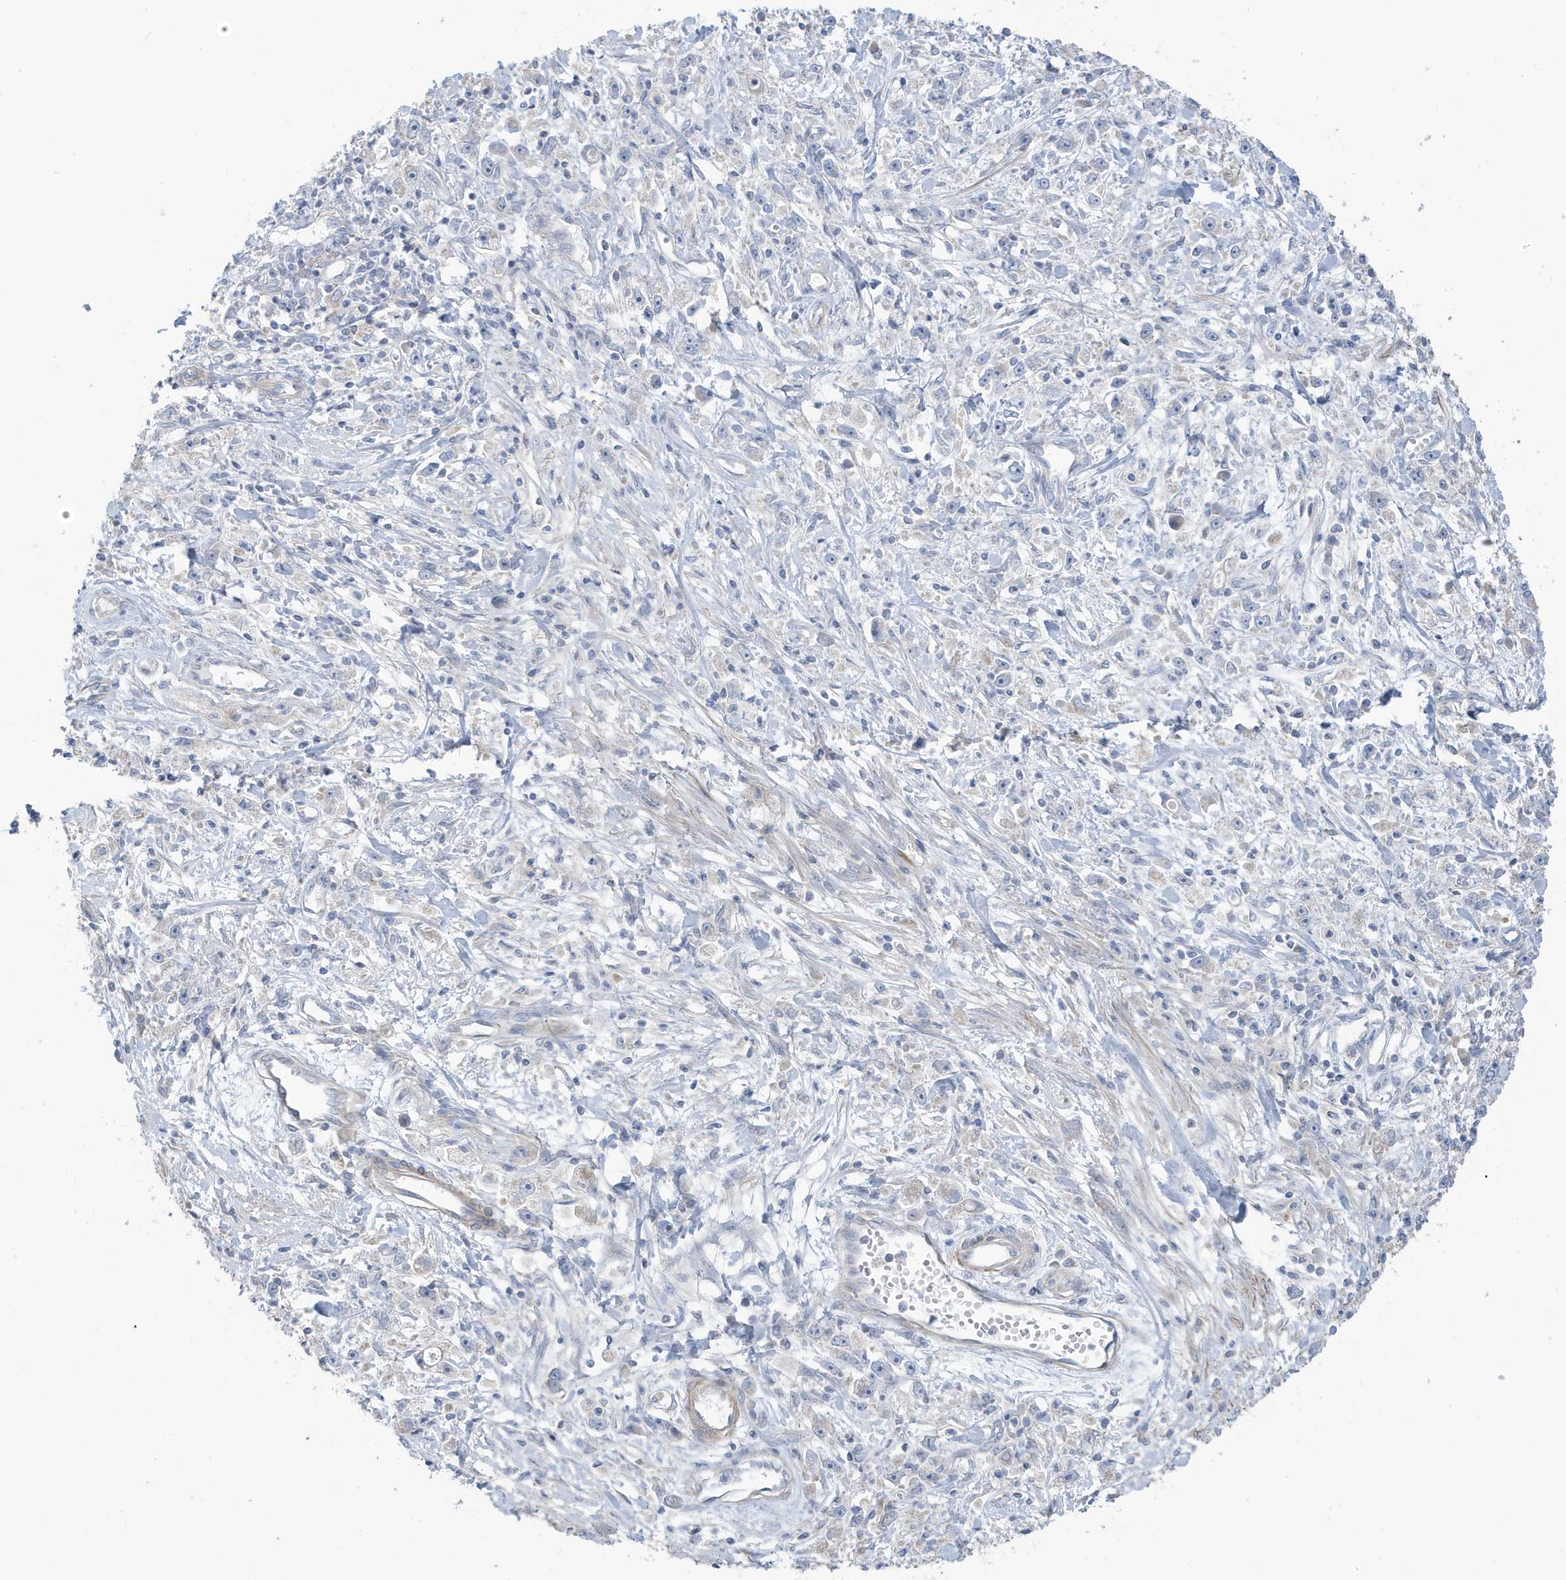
{"staining": {"intensity": "negative", "quantity": "none", "location": "none"}, "tissue": "stomach cancer", "cell_type": "Tumor cells", "image_type": "cancer", "snomed": [{"axis": "morphology", "description": "Adenocarcinoma, NOS"}, {"axis": "topography", "description": "Stomach"}], "caption": "The histopathology image displays no significant positivity in tumor cells of stomach cancer.", "gene": "ATP13A5", "patient": {"sex": "female", "age": 59}}